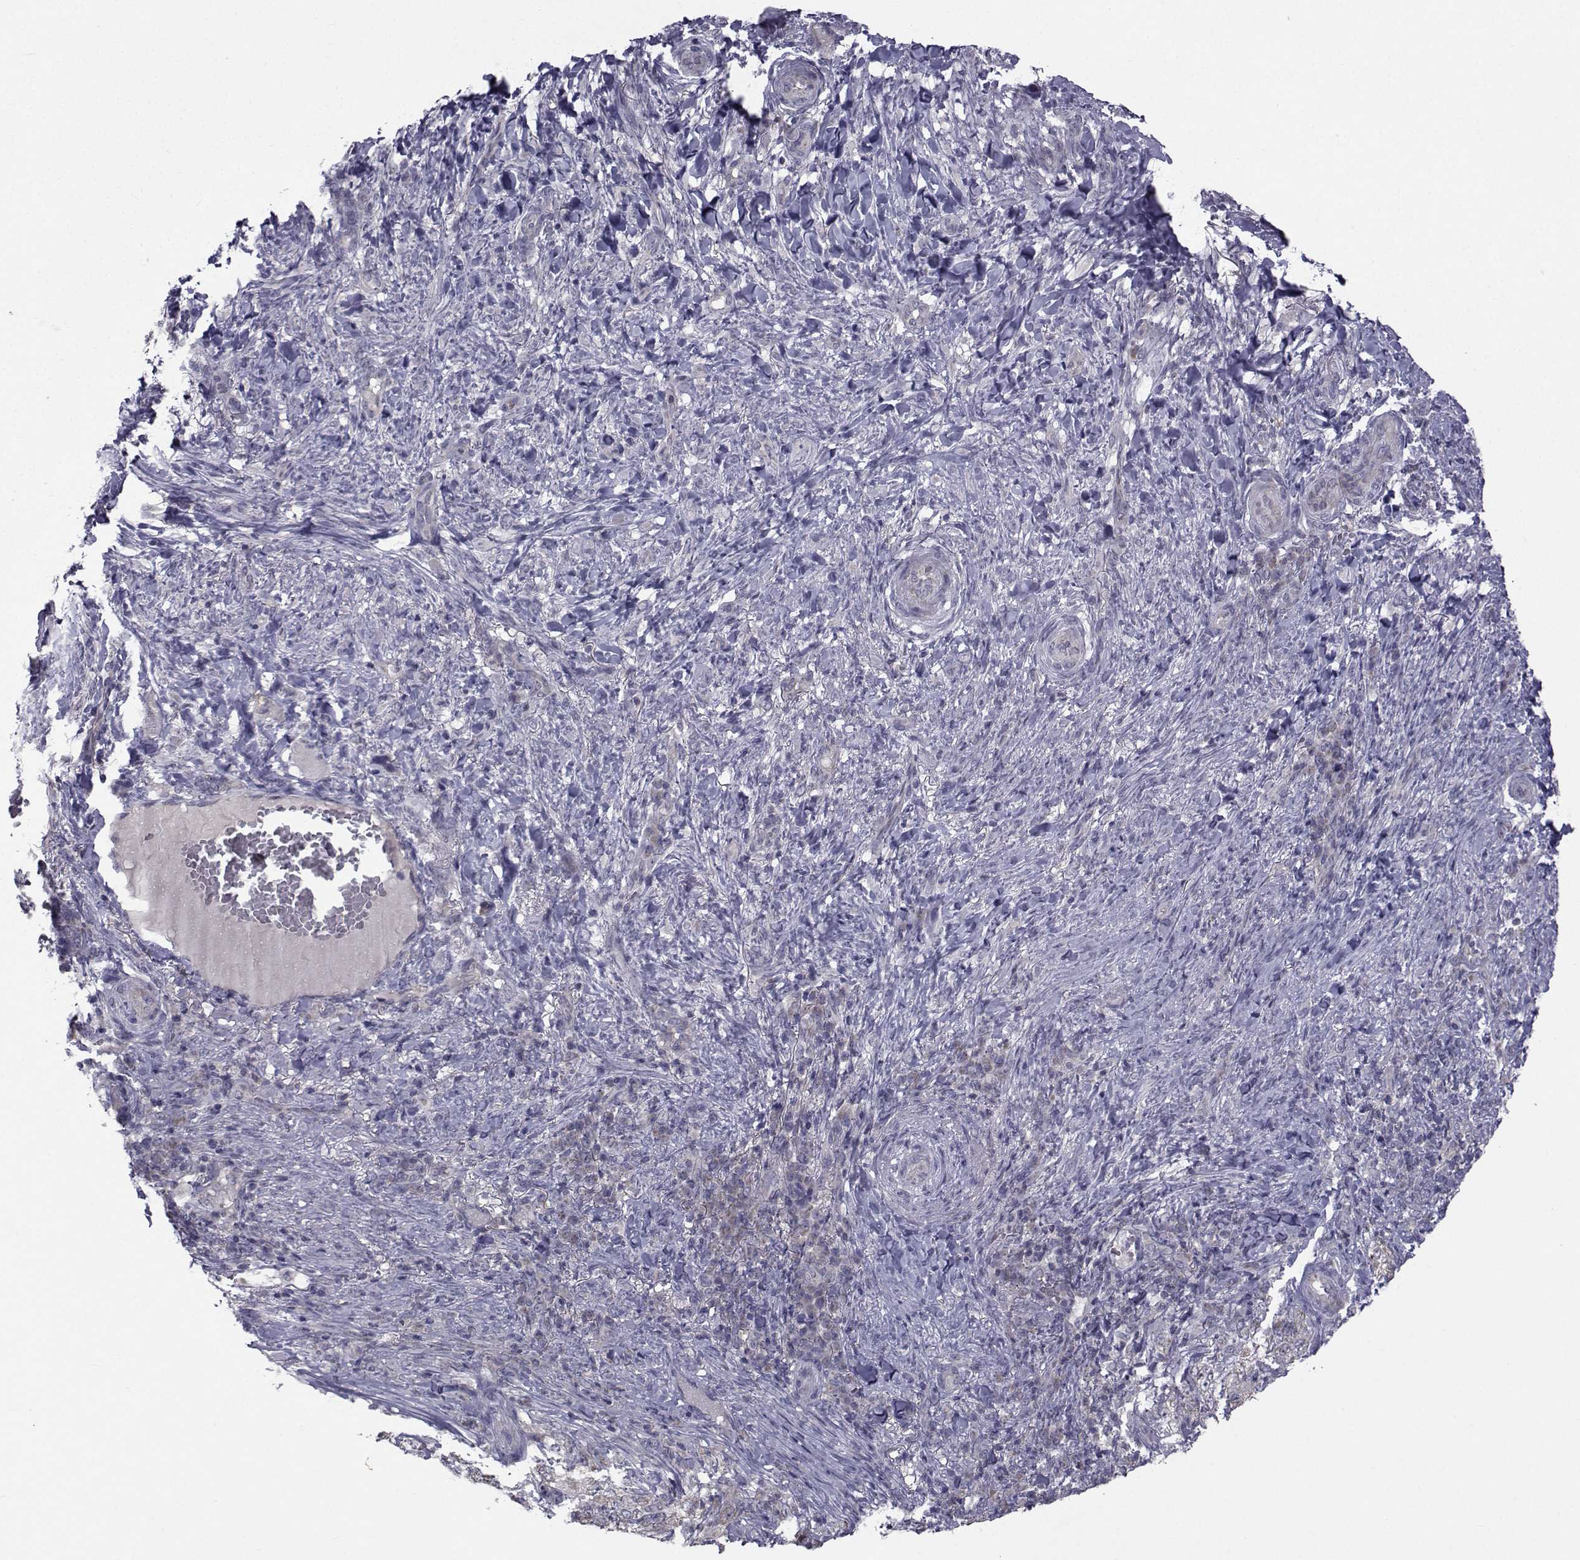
{"staining": {"intensity": "negative", "quantity": "none", "location": "none"}, "tissue": "skin cancer", "cell_type": "Tumor cells", "image_type": "cancer", "snomed": [{"axis": "morphology", "description": "Basal cell carcinoma"}, {"axis": "topography", "description": "Skin"}], "caption": "Immunohistochemistry (IHC) photomicrograph of neoplastic tissue: human skin cancer (basal cell carcinoma) stained with DAB (3,3'-diaminobenzidine) displays no significant protein staining in tumor cells.", "gene": "ANGPT1", "patient": {"sex": "female", "age": 69}}